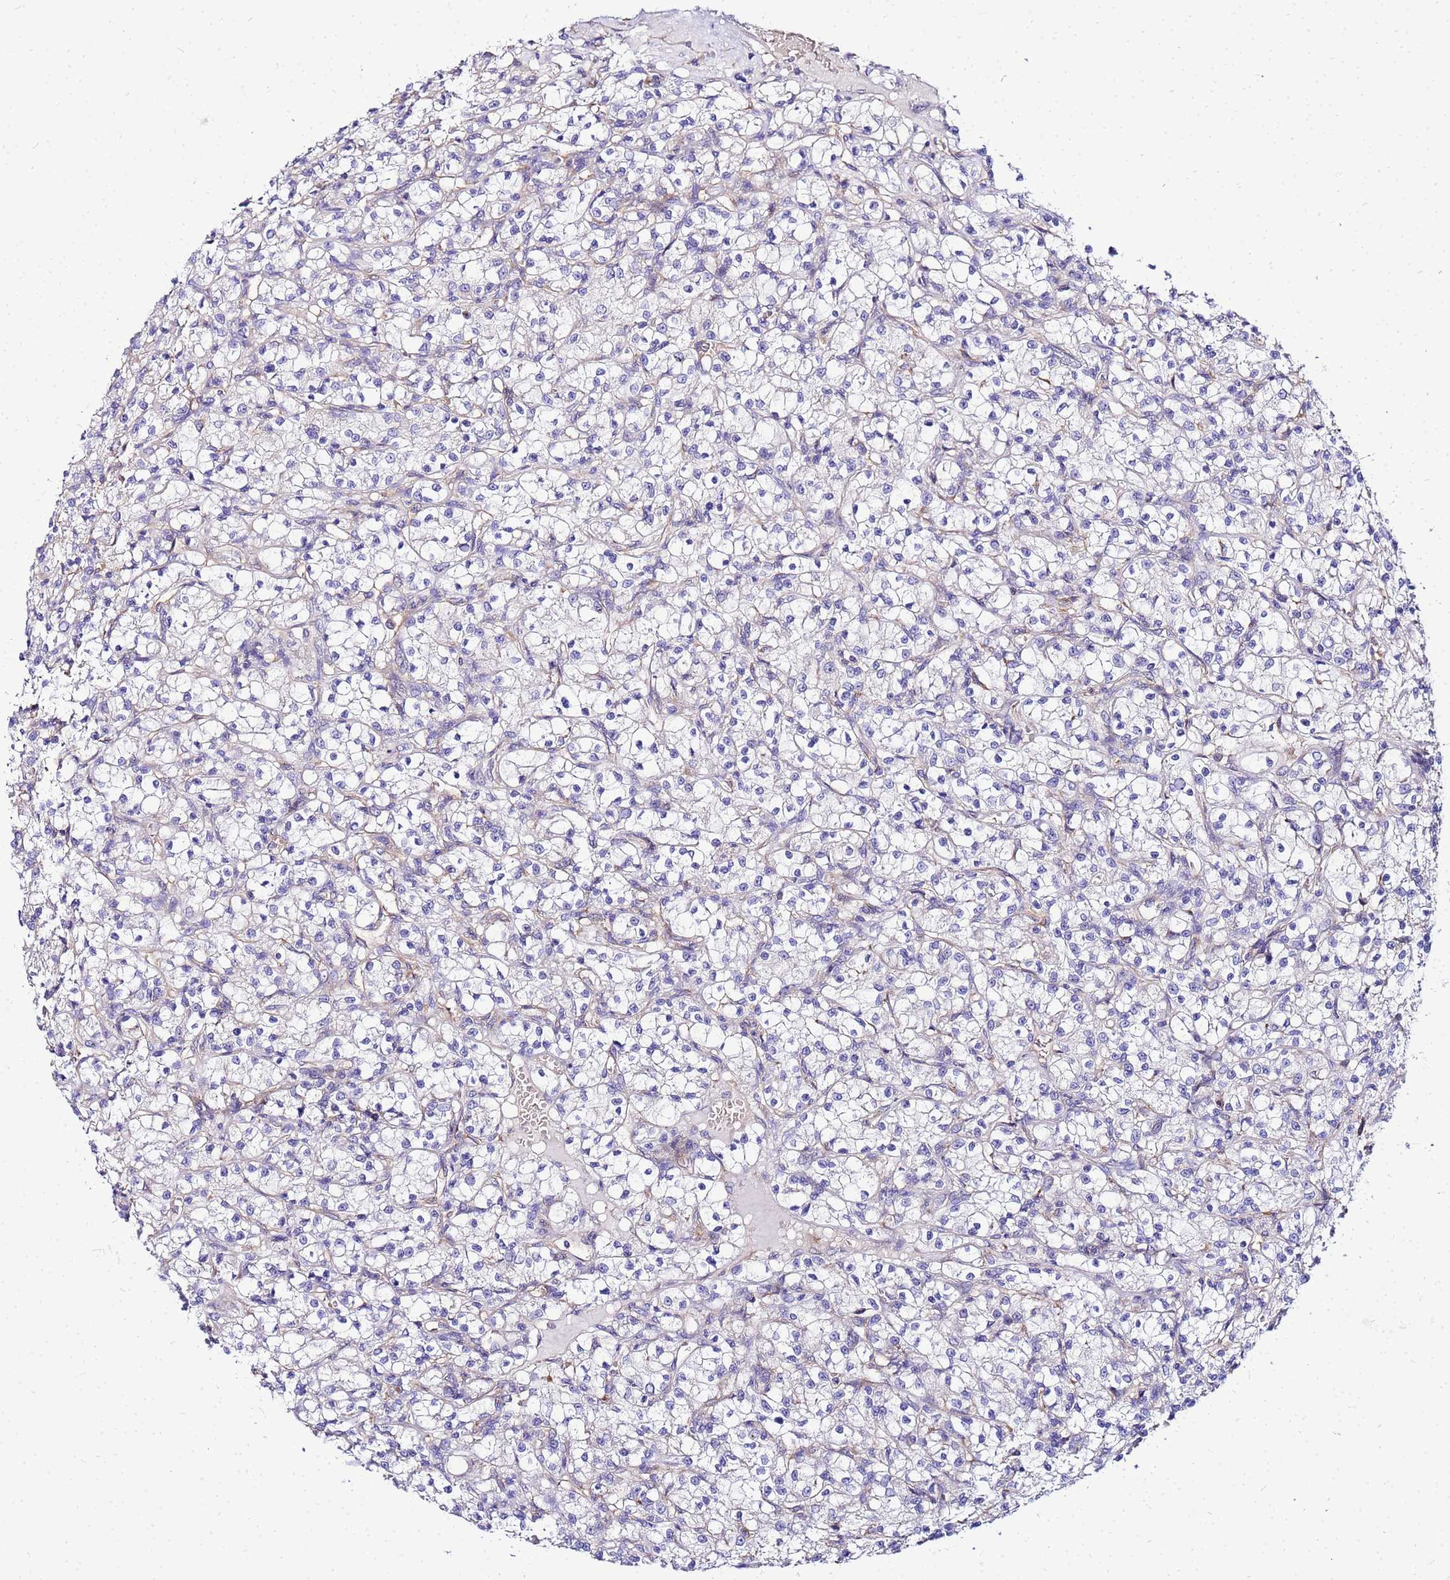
{"staining": {"intensity": "negative", "quantity": "none", "location": "none"}, "tissue": "renal cancer", "cell_type": "Tumor cells", "image_type": "cancer", "snomed": [{"axis": "morphology", "description": "Adenocarcinoma, NOS"}, {"axis": "topography", "description": "Kidney"}], "caption": "This is an immunohistochemistry (IHC) histopathology image of renal cancer (adenocarcinoma). There is no staining in tumor cells.", "gene": "HERC5", "patient": {"sex": "female", "age": 59}}